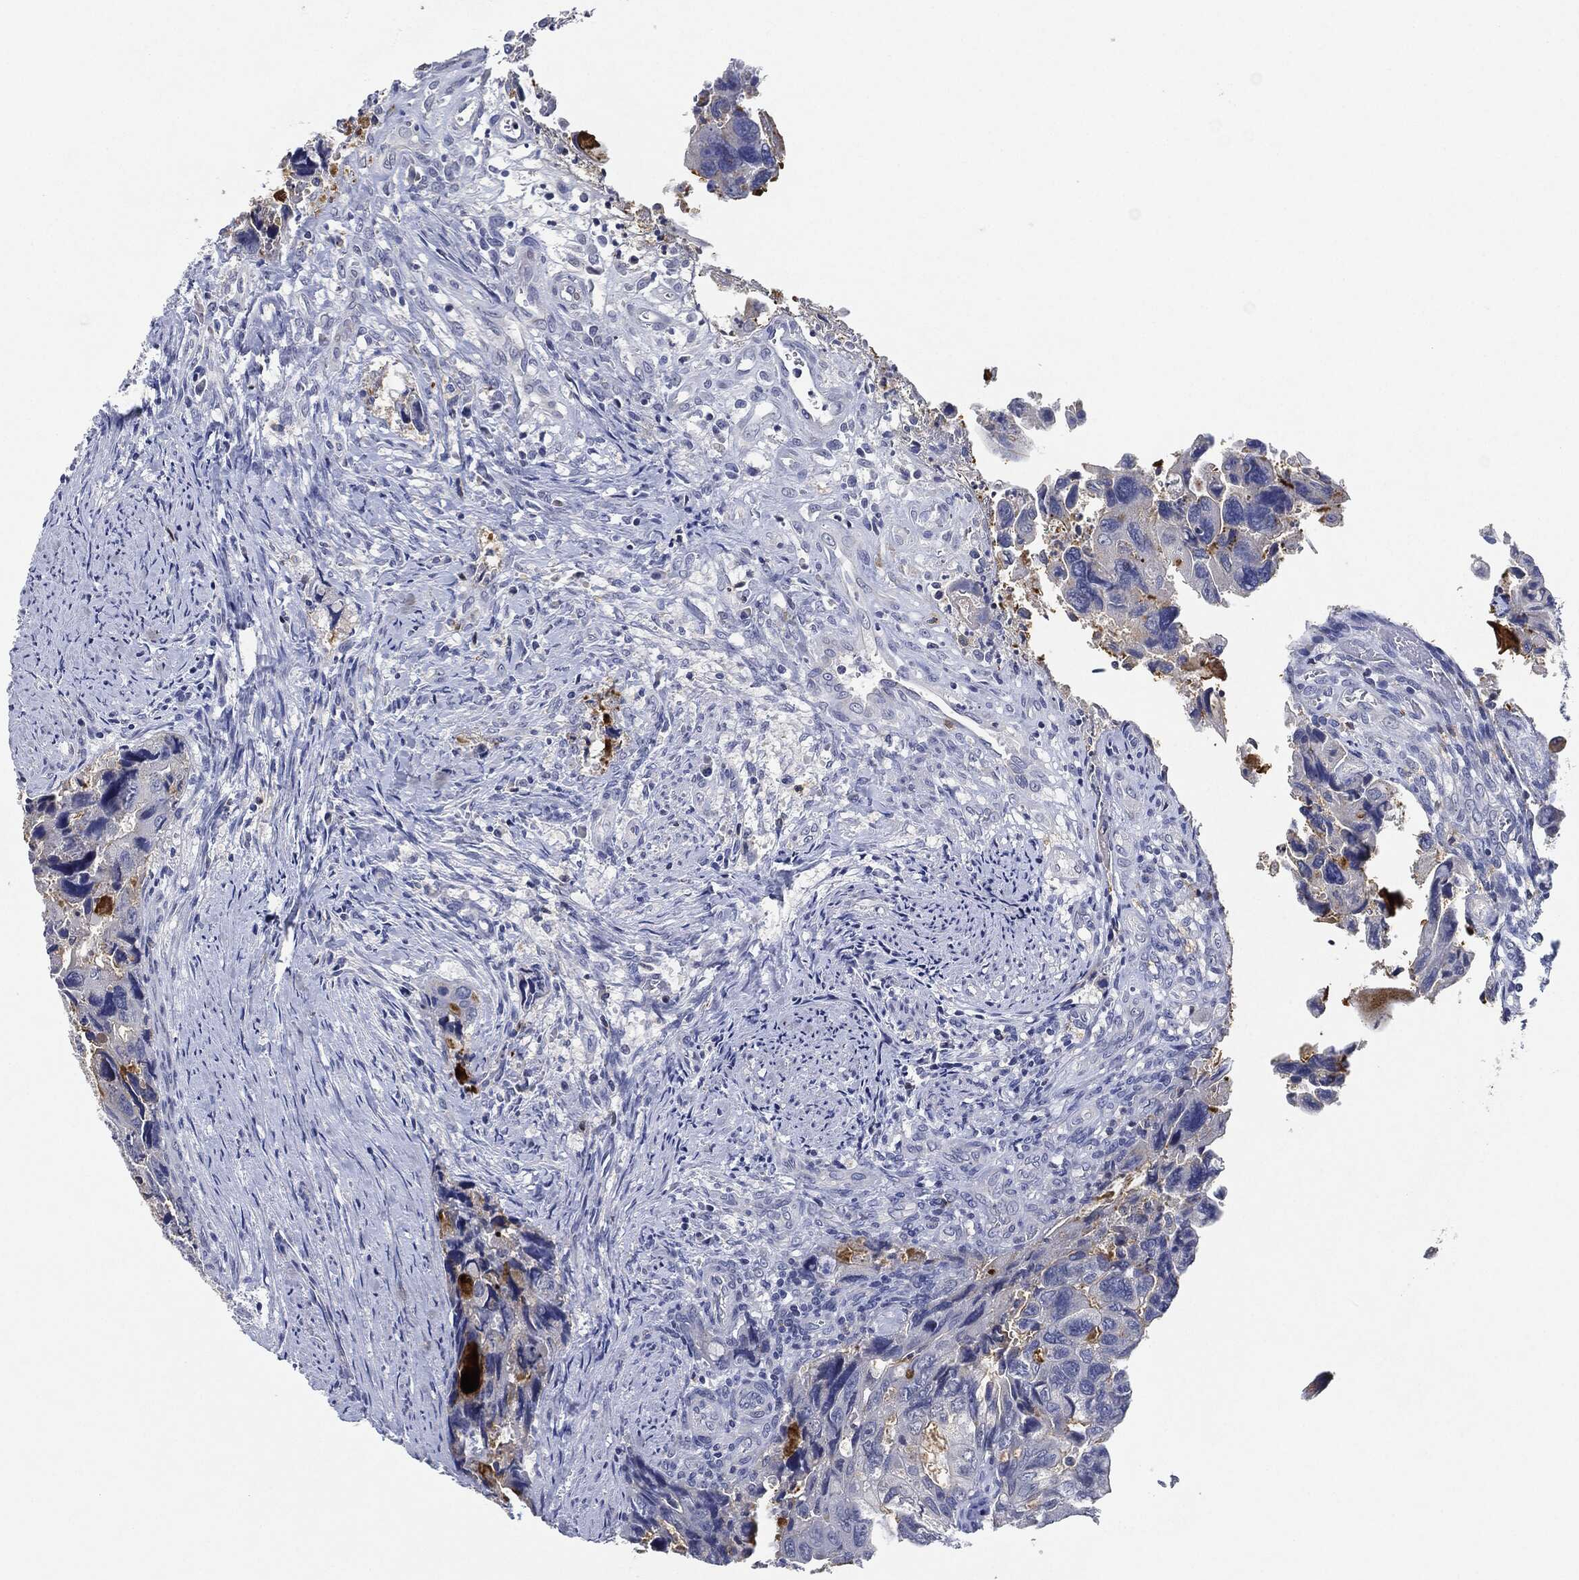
{"staining": {"intensity": "negative", "quantity": "none", "location": "none"}, "tissue": "colorectal cancer", "cell_type": "Tumor cells", "image_type": "cancer", "snomed": [{"axis": "morphology", "description": "Adenocarcinoma, NOS"}, {"axis": "topography", "description": "Rectum"}], "caption": "This is a image of immunohistochemistry (IHC) staining of colorectal cancer, which shows no staining in tumor cells.", "gene": "NTRK1", "patient": {"sex": "male", "age": 62}}